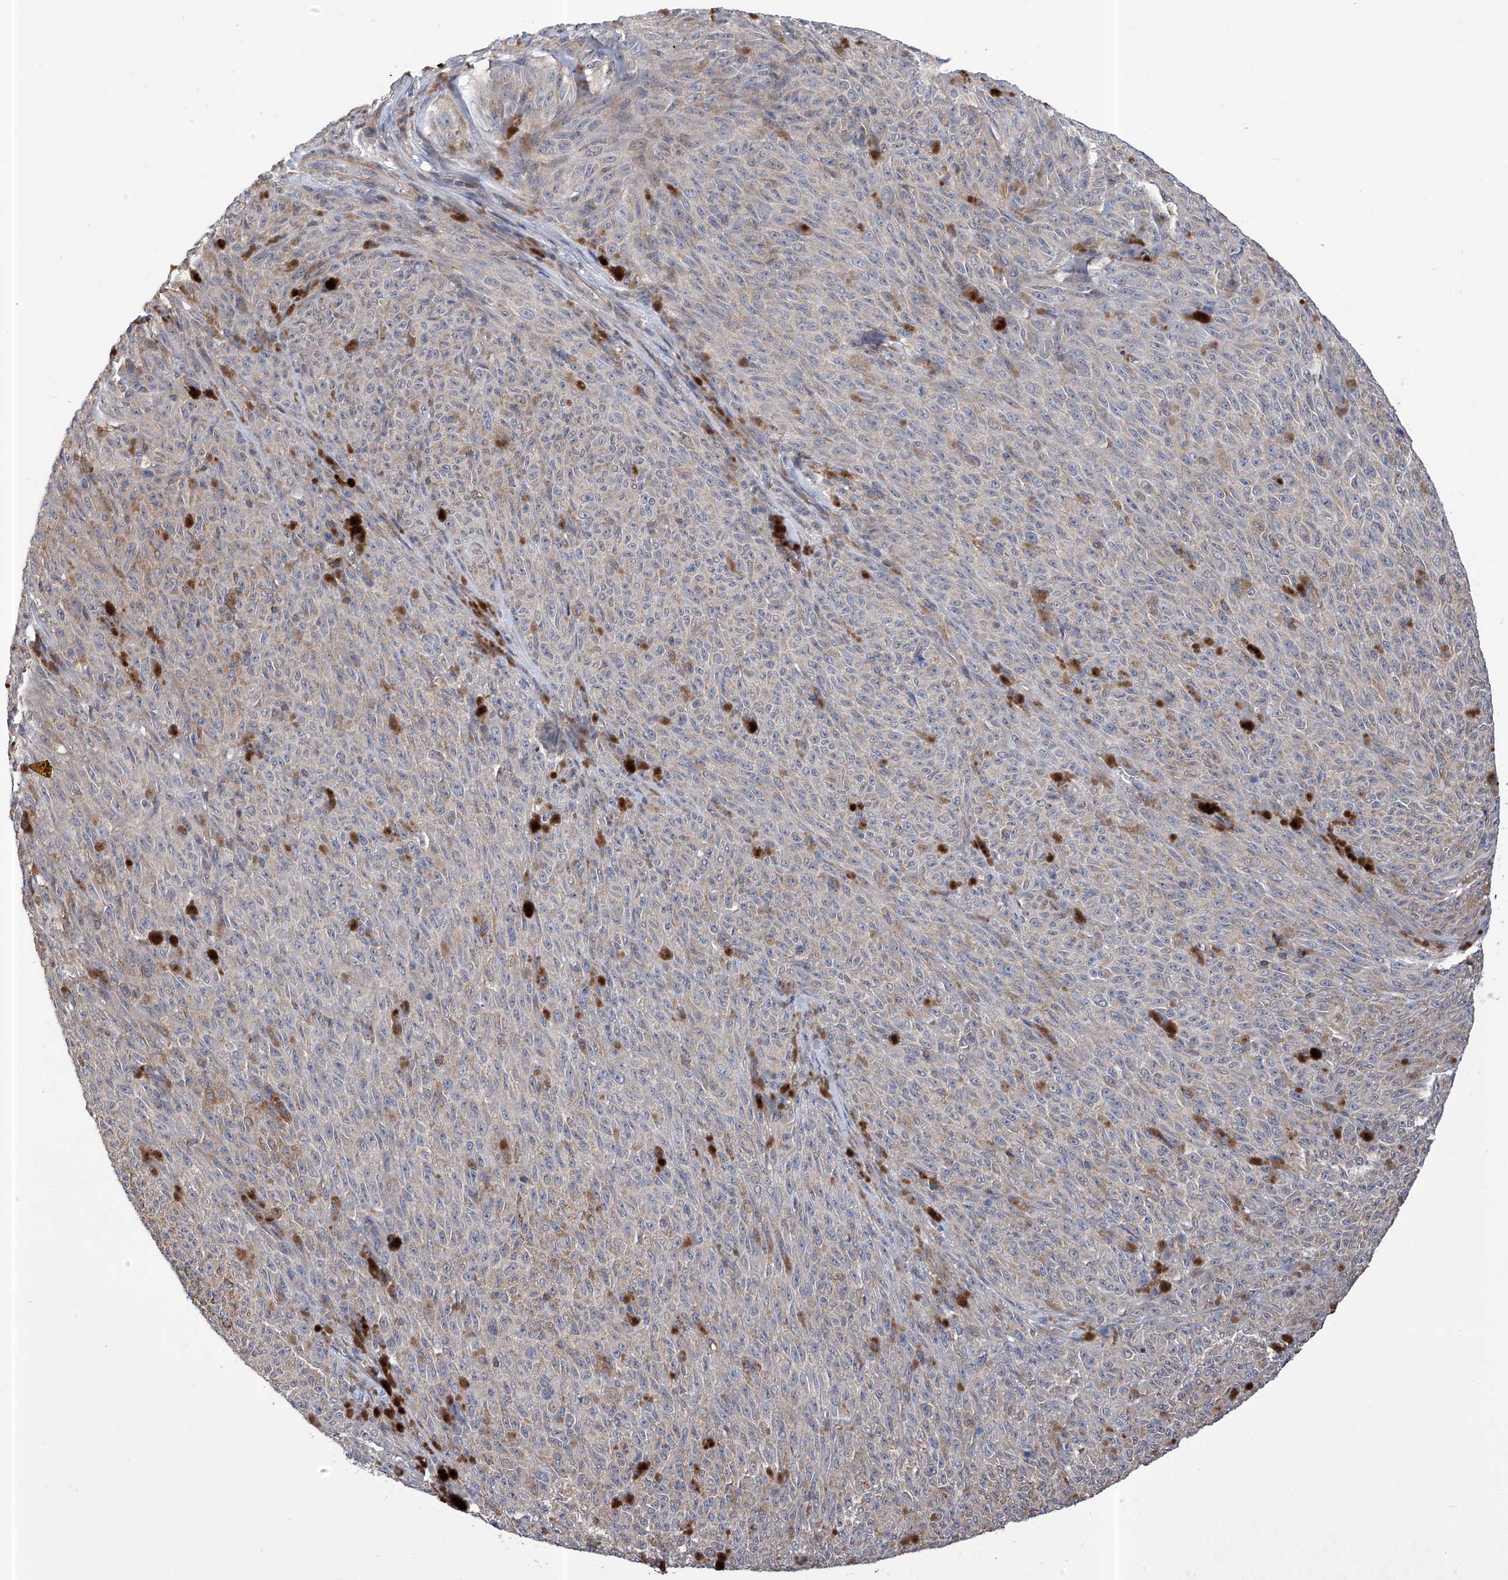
{"staining": {"intensity": "negative", "quantity": "none", "location": "none"}, "tissue": "melanoma", "cell_type": "Tumor cells", "image_type": "cancer", "snomed": [{"axis": "morphology", "description": "Malignant melanoma, NOS"}, {"axis": "topography", "description": "Skin"}], "caption": "A photomicrograph of human melanoma is negative for staining in tumor cells. Nuclei are stained in blue.", "gene": "KIFC2", "patient": {"sex": "female", "age": 82}}